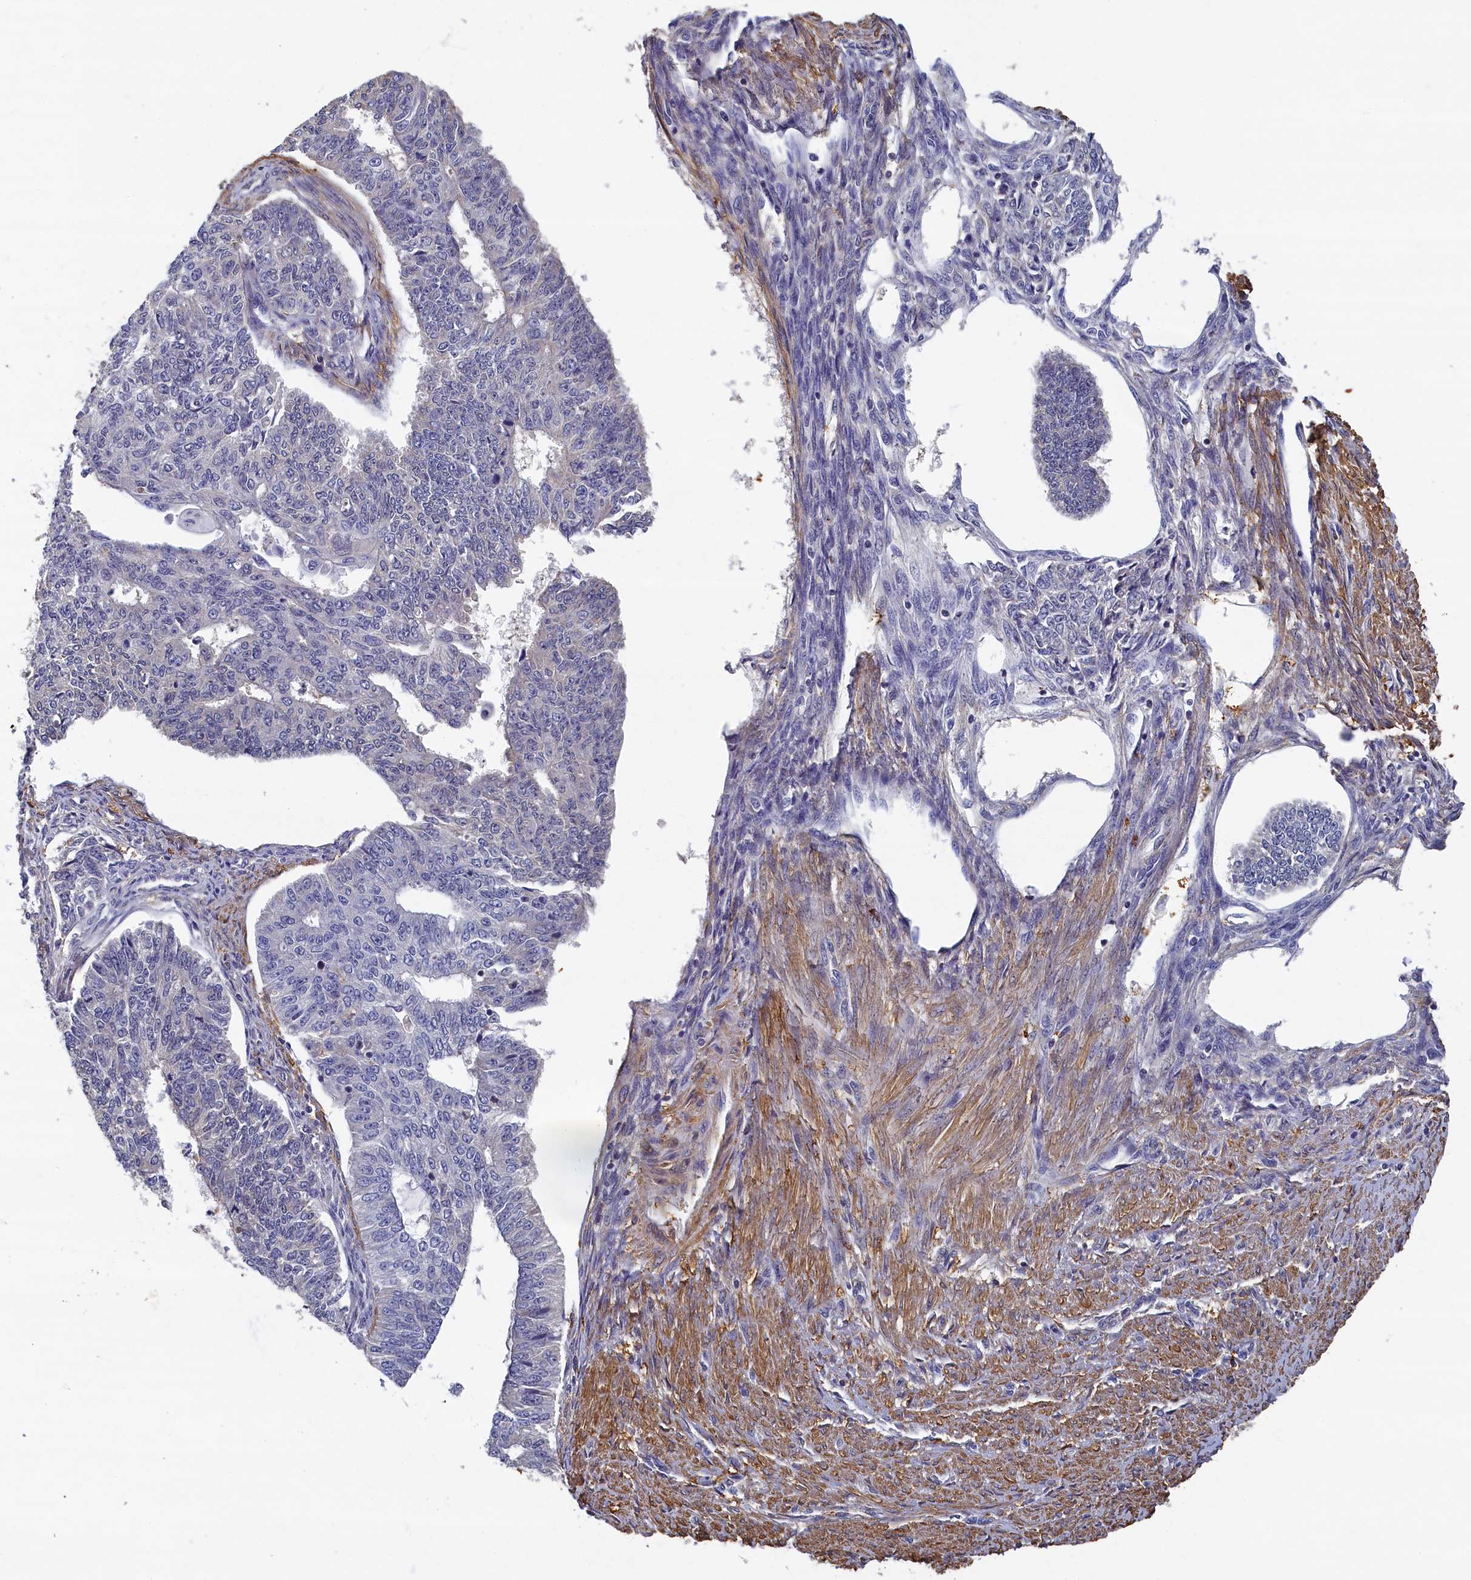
{"staining": {"intensity": "negative", "quantity": "none", "location": "none"}, "tissue": "endometrial cancer", "cell_type": "Tumor cells", "image_type": "cancer", "snomed": [{"axis": "morphology", "description": "Adenocarcinoma, NOS"}, {"axis": "topography", "description": "Endometrium"}], "caption": "Histopathology image shows no significant protein expression in tumor cells of endometrial cancer.", "gene": "TBCB", "patient": {"sex": "female", "age": 32}}